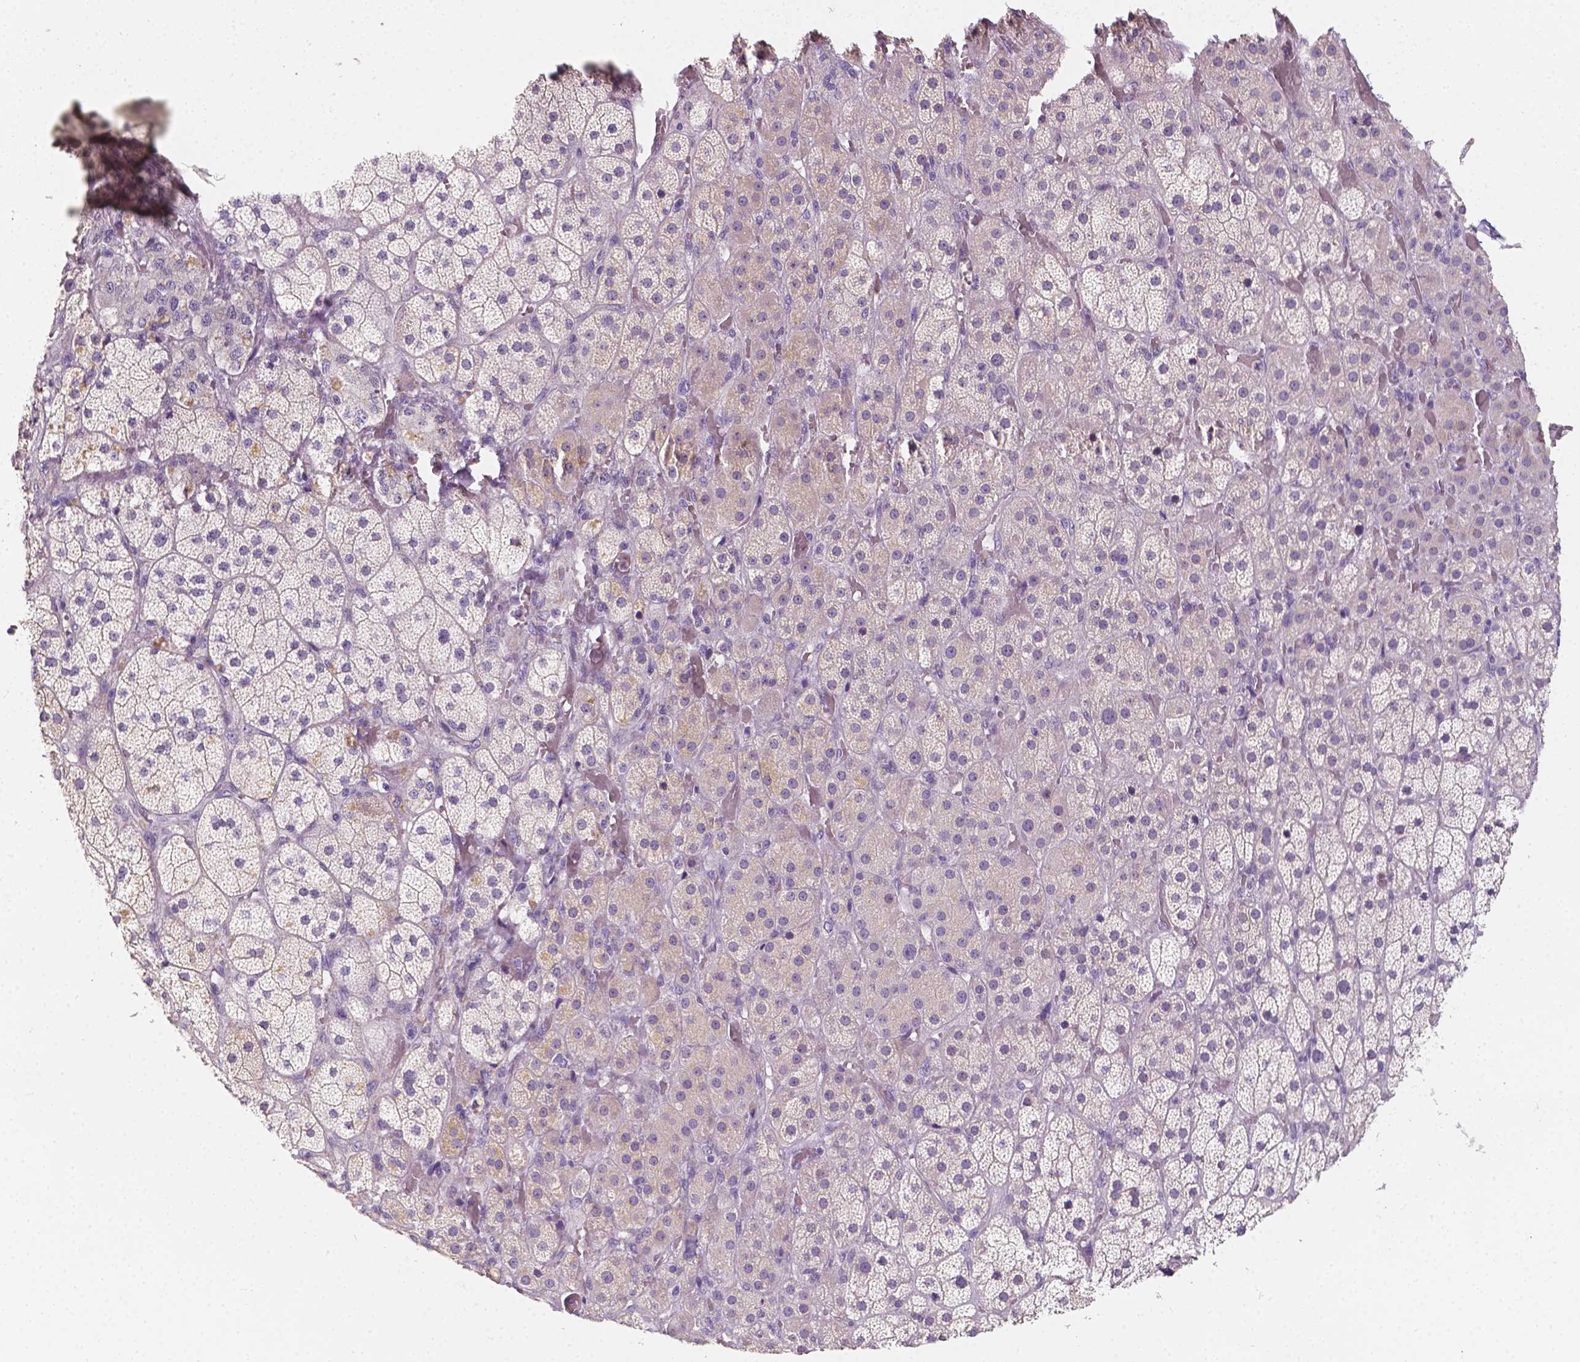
{"staining": {"intensity": "weak", "quantity": "<25%", "location": "cytoplasmic/membranous"}, "tissue": "adrenal gland", "cell_type": "Glandular cells", "image_type": "normal", "snomed": [{"axis": "morphology", "description": "Normal tissue, NOS"}, {"axis": "topography", "description": "Adrenal gland"}], "caption": "Photomicrograph shows no significant protein staining in glandular cells of benign adrenal gland.", "gene": "TAL1", "patient": {"sex": "male", "age": 57}}